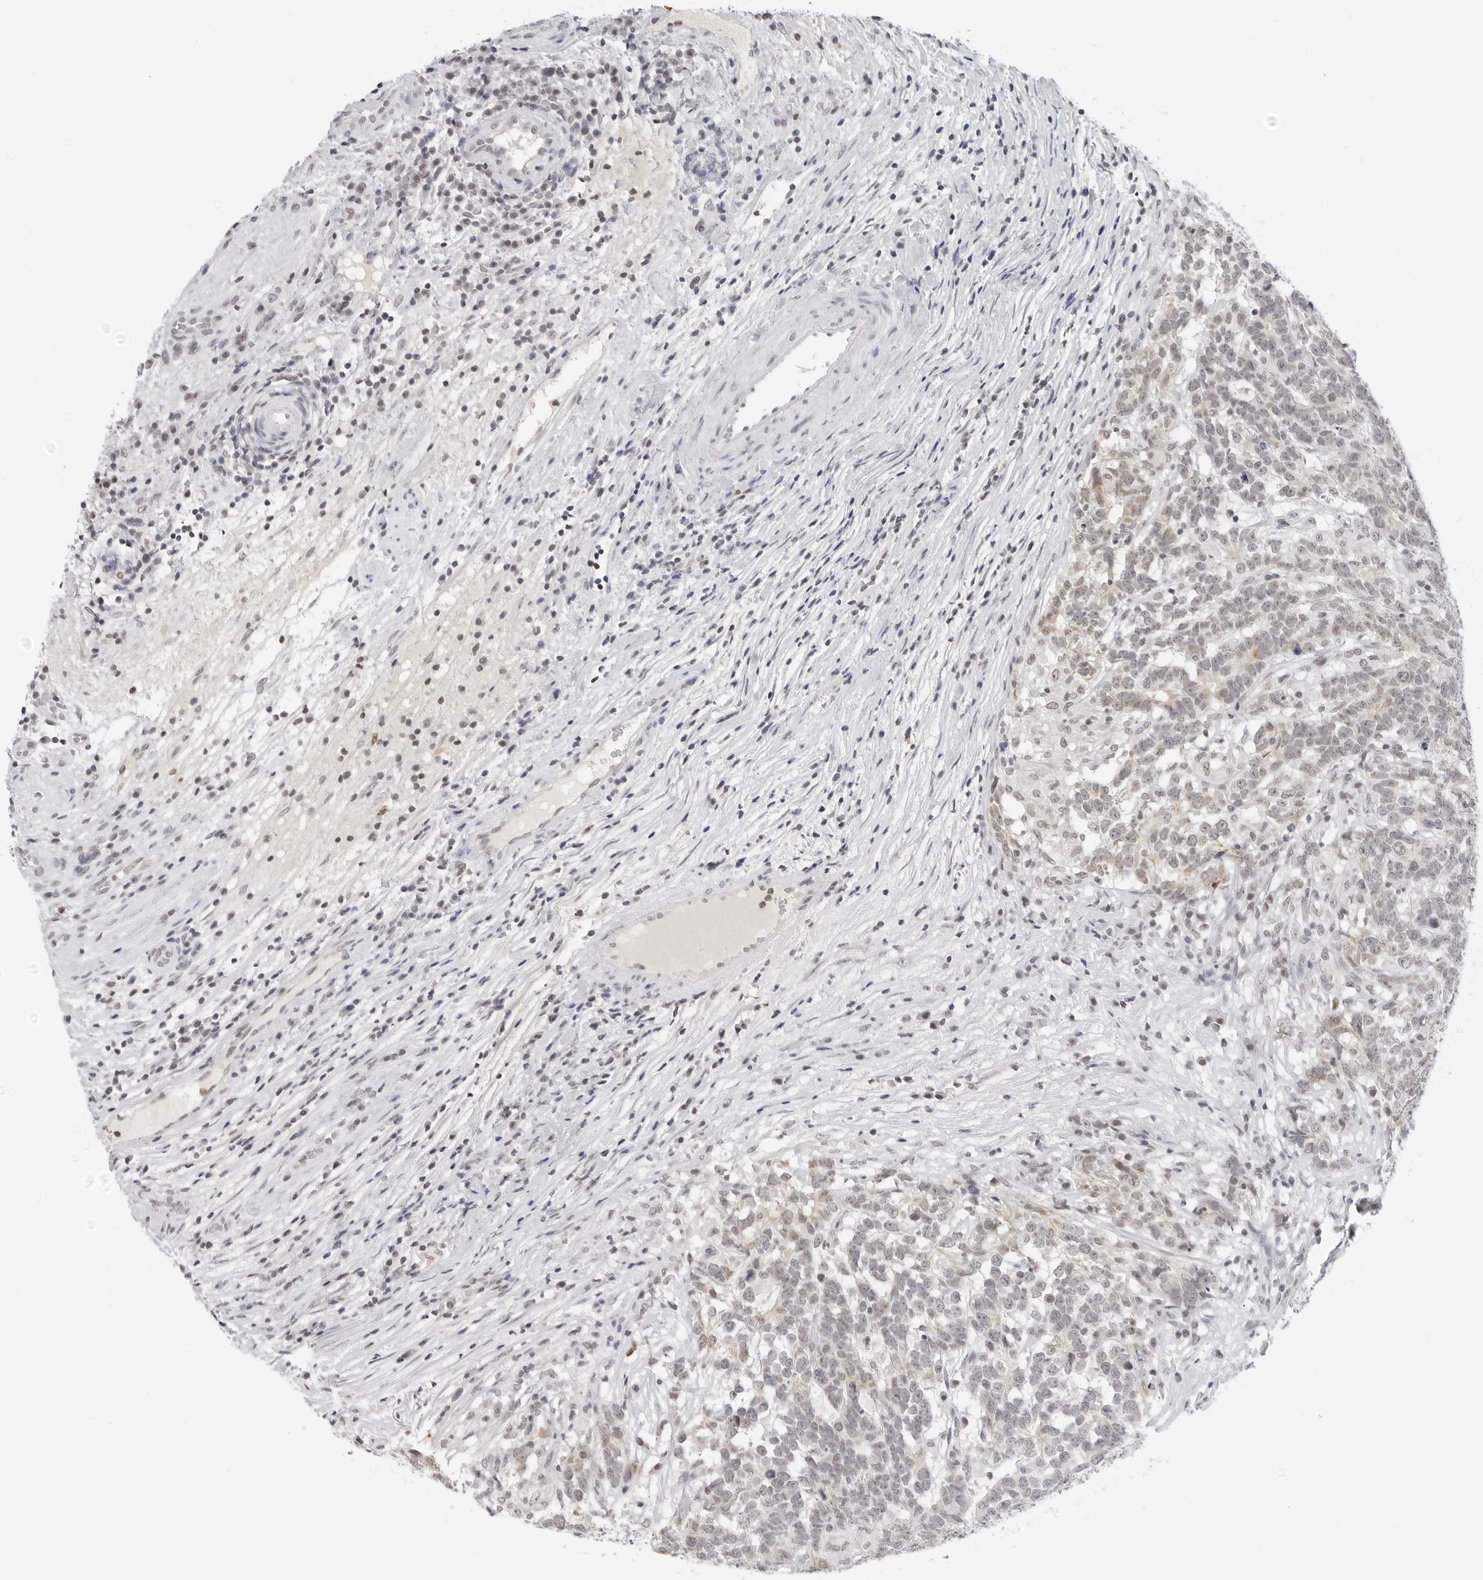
{"staining": {"intensity": "weak", "quantity": "<25%", "location": "cytoplasmic/membranous,nuclear"}, "tissue": "testis cancer", "cell_type": "Tumor cells", "image_type": "cancer", "snomed": [{"axis": "morphology", "description": "Carcinoma, Embryonal, NOS"}, {"axis": "topography", "description": "Testis"}], "caption": "Immunohistochemistry photomicrograph of neoplastic tissue: human embryonal carcinoma (testis) stained with DAB (3,3'-diaminobenzidine) demonstrates no significant protein positivity in tumor cells.", "gene": "FLG2", "patient": {"sex": "male", "age": 26}}